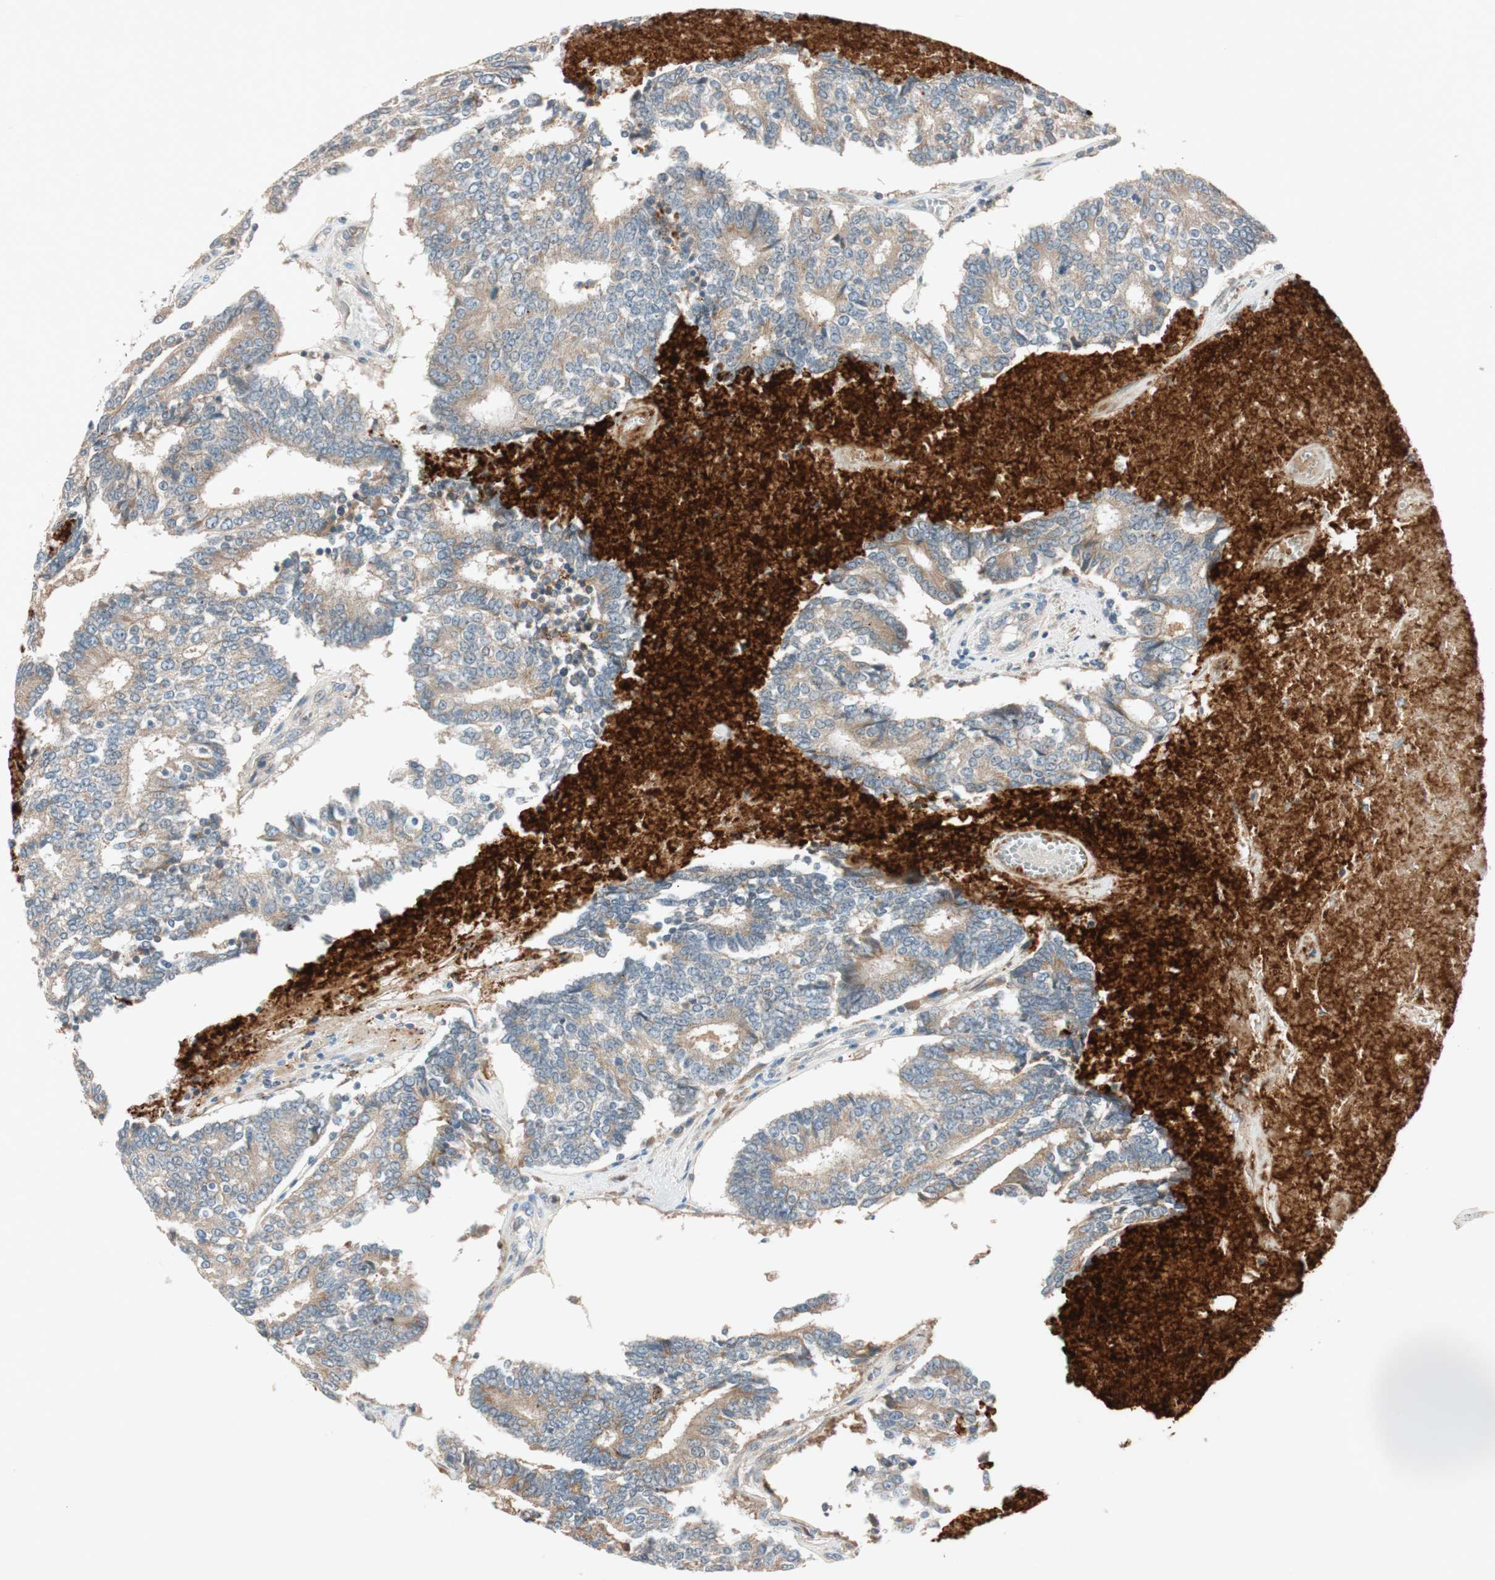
{"staining": {"intensity": "weak", "quantity": ">75%", "location": "cytoplasmic/membranous"}, "tissue": "prostate cancer", "cell_type": "Tumor cells", "image_type": "cancer", "snomed": [{"axis": "morphology", "description": "Adenocarcinoma, High grade"}, {"axis": "topography", "description": "Prostate"}], "caption": "A high-resolution image shows IHC staining of high-grade adenocarcinoma (prostate), which demonstrates weak cytoplasmic/membranous positivity in approximately >75% of tumor cells.", "gene": "EPHA6", "patient": {"sex": "male", "age": 55}}